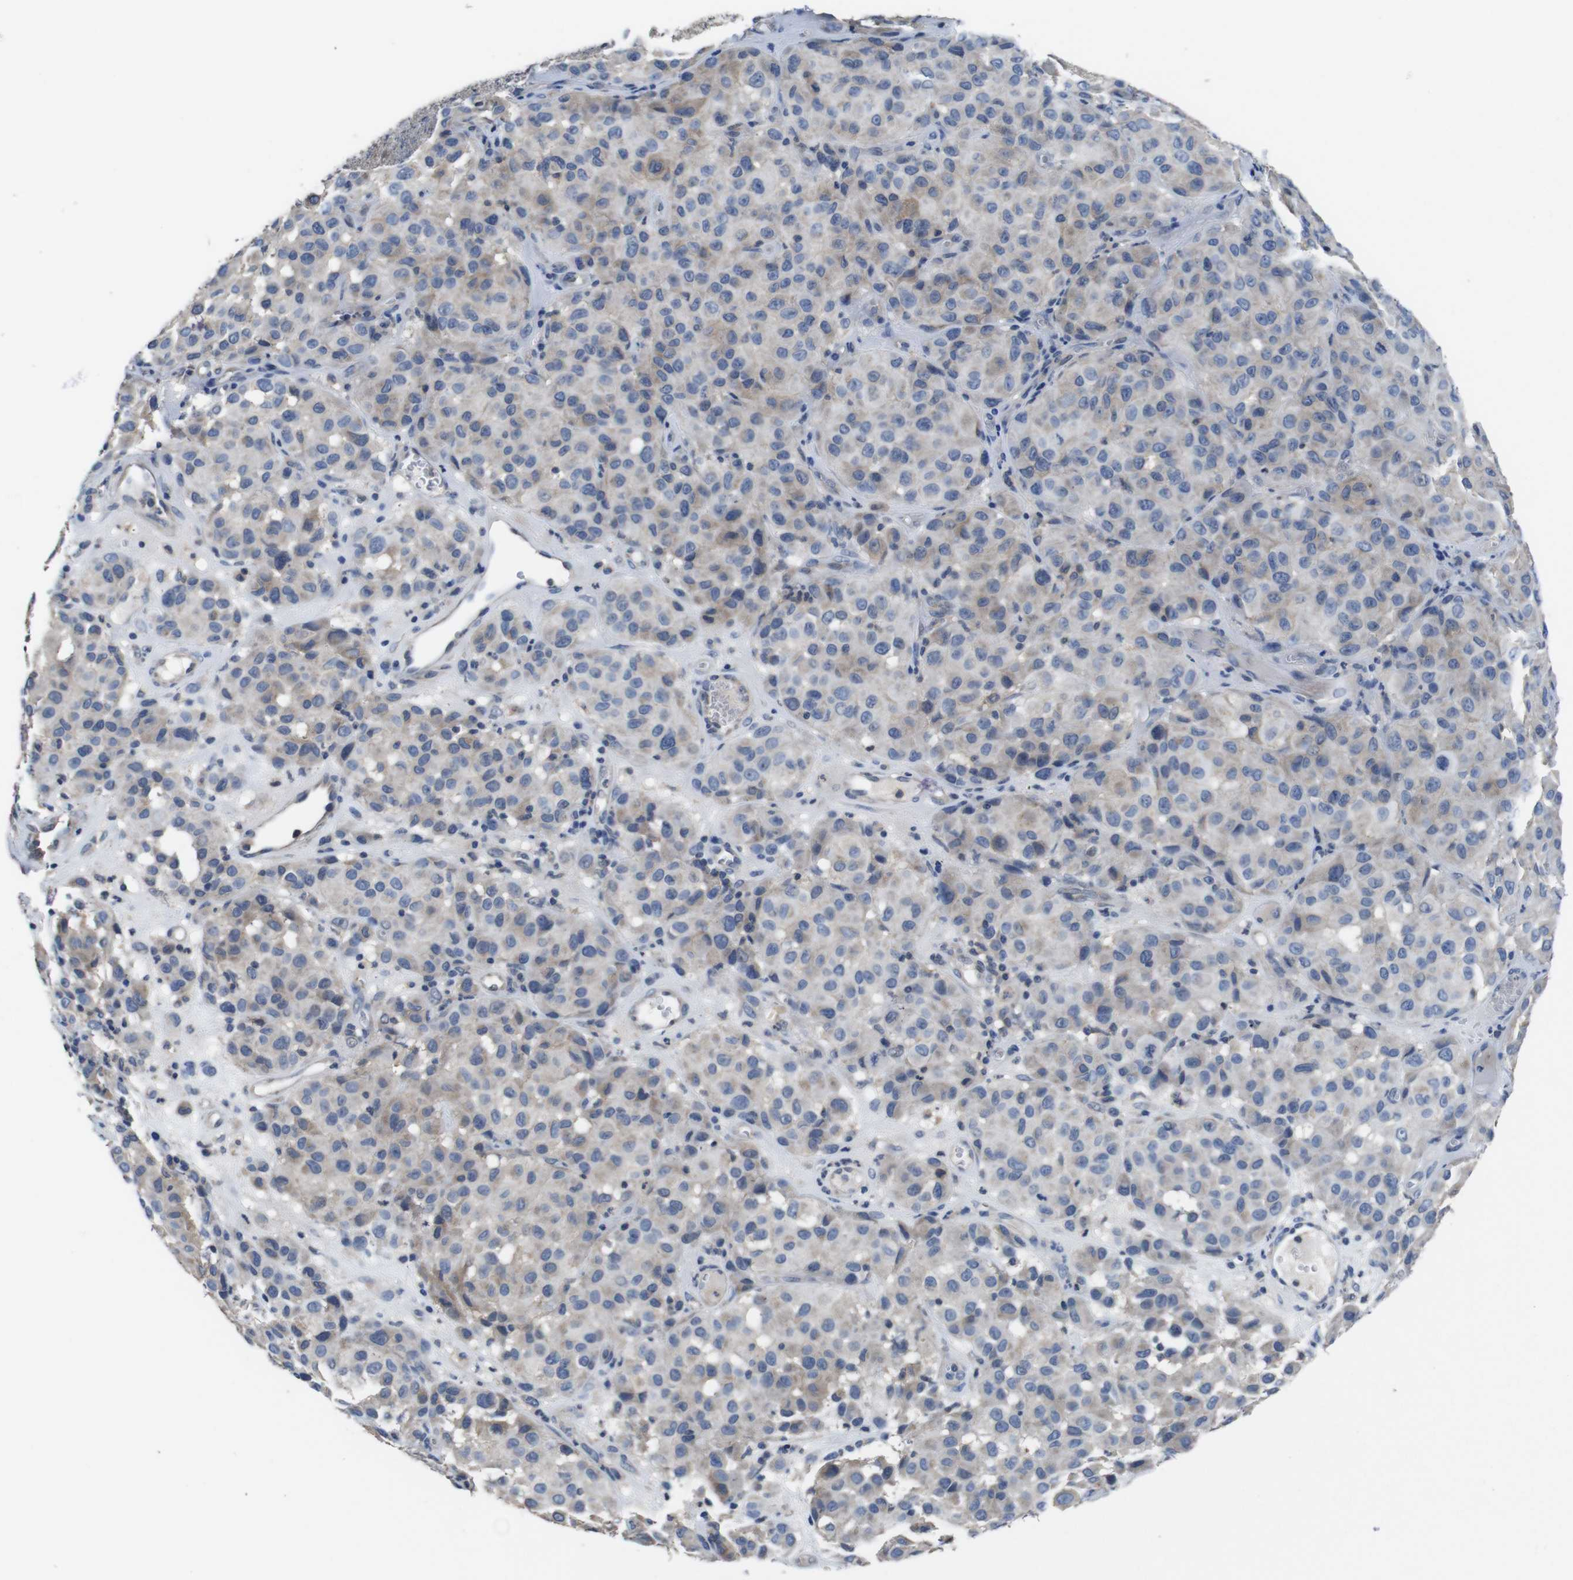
{"staining": {"intensity": "weak", "quantity": "25%-75%", "location": "cytoplasmic/membranous"}, "tissue": "melanoma", "cell_type": "Tumor cells", "image_type": "cancer", "snomed": [{"axis": "morphology", "description": "Malignant melanoma, NOS"}, {"axis": "topography", "description": "Skin"}], "caption": "The immunohistochemical stain highlights weak cytoplasmic/membranous staining in tumor cells of malignant melanoma tissue.", "gene": "GLIPR1", "patient": {"sex": "female", "age": 21}}